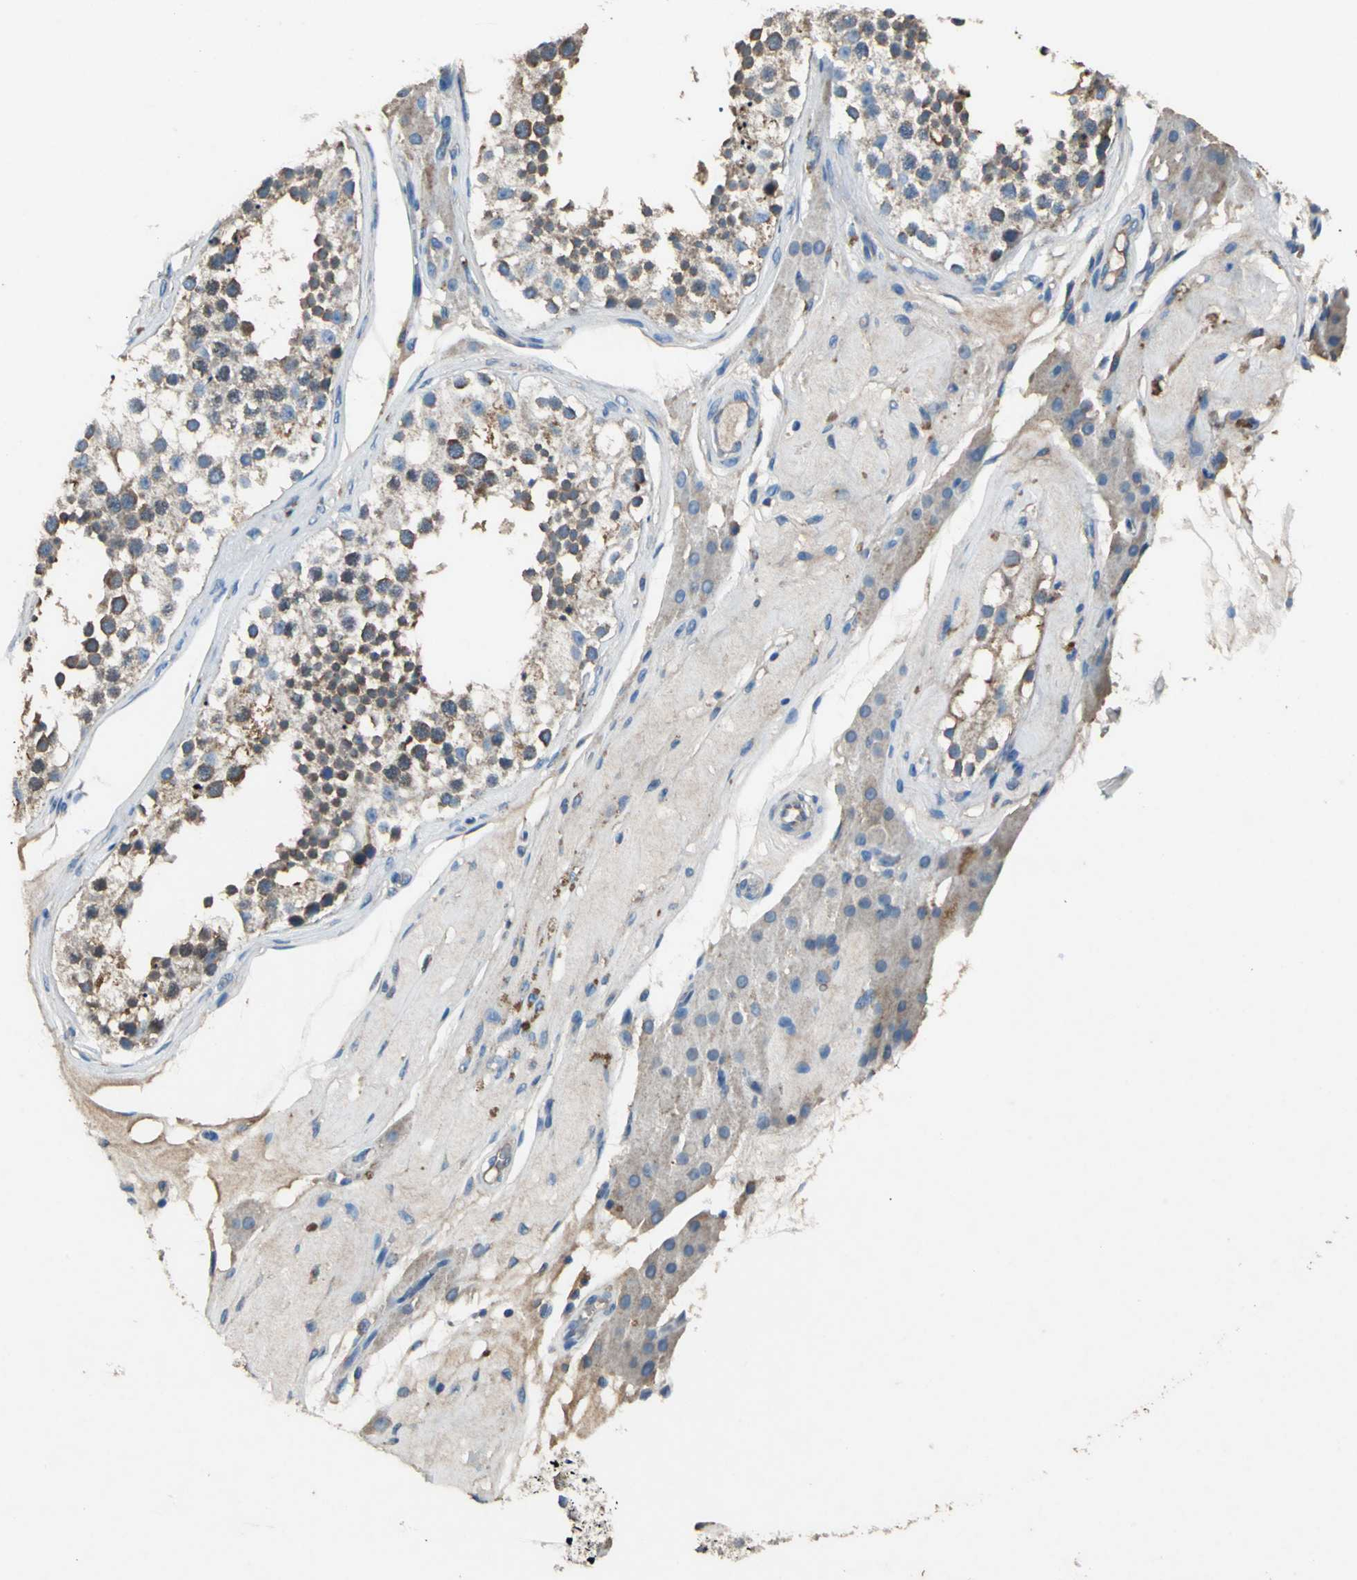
{"staining": {"intensity": "moderate", "quantity": ">75%", "location": "cytoplasmic/membranous"}, "tissue": "testis", "cell_type": "Cells in seminiferous ducts", "image_type": "normal", "snomed": [{"axis": "morphology", "description": "Normal tissue, NOS"}, {"axis": "topography", "description": "Testis"}], "caption": "Cells in seminiferous ducts reveal medium levels of moderate cytoplasmic/membranous positivity in about >75% of cells in benign testis. The staining was performed using DAB, with brown indicating positive protein expression. Nuclei are stained blue with hematoxylin.", "gene": "HEPH", "patient": {"sex": "male", "age": 68}}